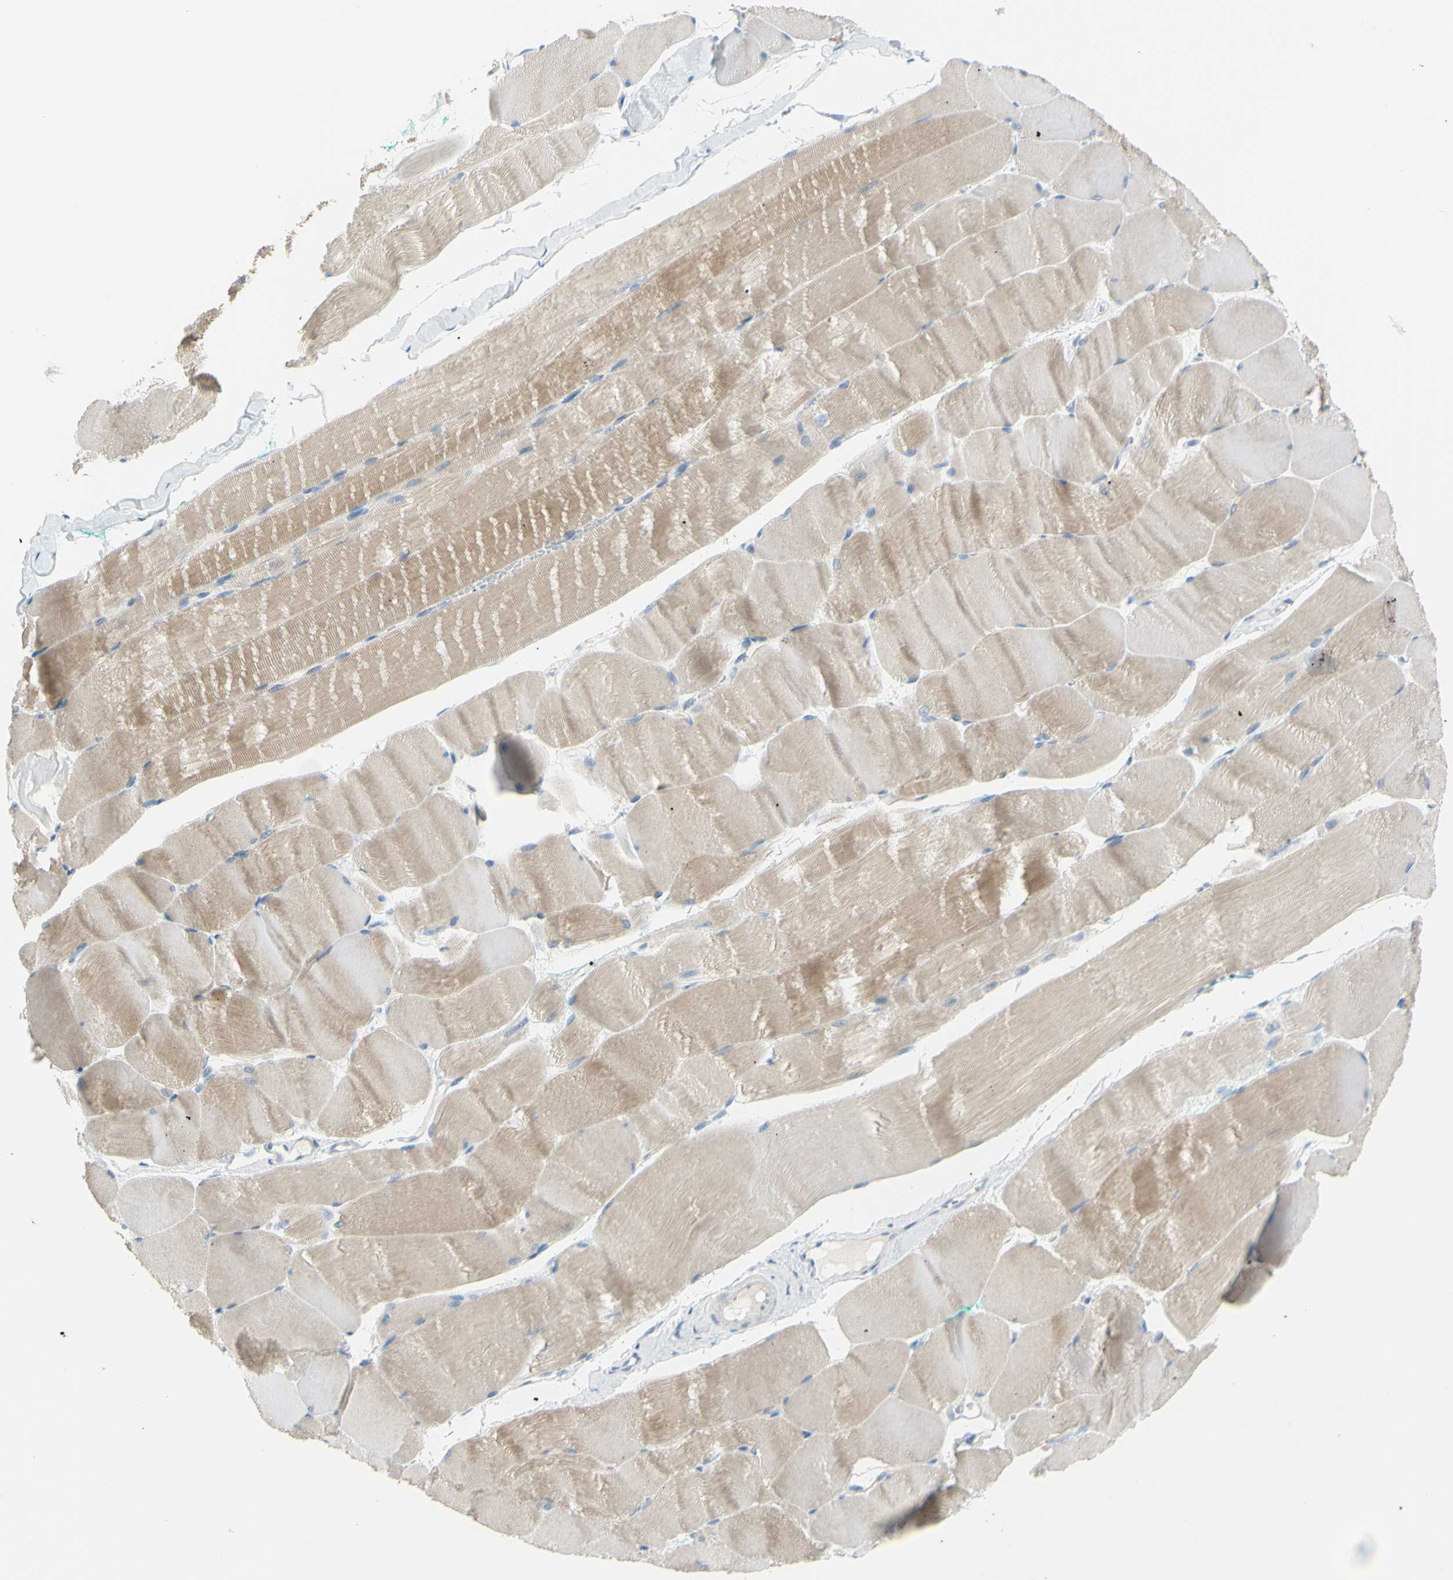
{"staining": {"intensity": "weak", "quantity": "25%-75%", "location": "cytoplasmic/membranous"}, "tissue": "skeletal muscle", "cell_type": "Myocytes", "image_type": "normal", "snomed": [{"axis": "morphology", "description": "Normal tissue, NOS"}, {"axis": "morphology", "description": "Squamous cell carcinoma, NOS"}, {"axis": "topography", "description": "Skeletal muscle"}], "caption": "Immunohistochemistry (DAB) staining of unremarkable human skeletal muscle shows weak cytoplasmic/membranous protein positivity in approximately 25%-75% of myocytes.", "gene": "SLC1A2", "patient": {"sex": "male", "age": 51}}